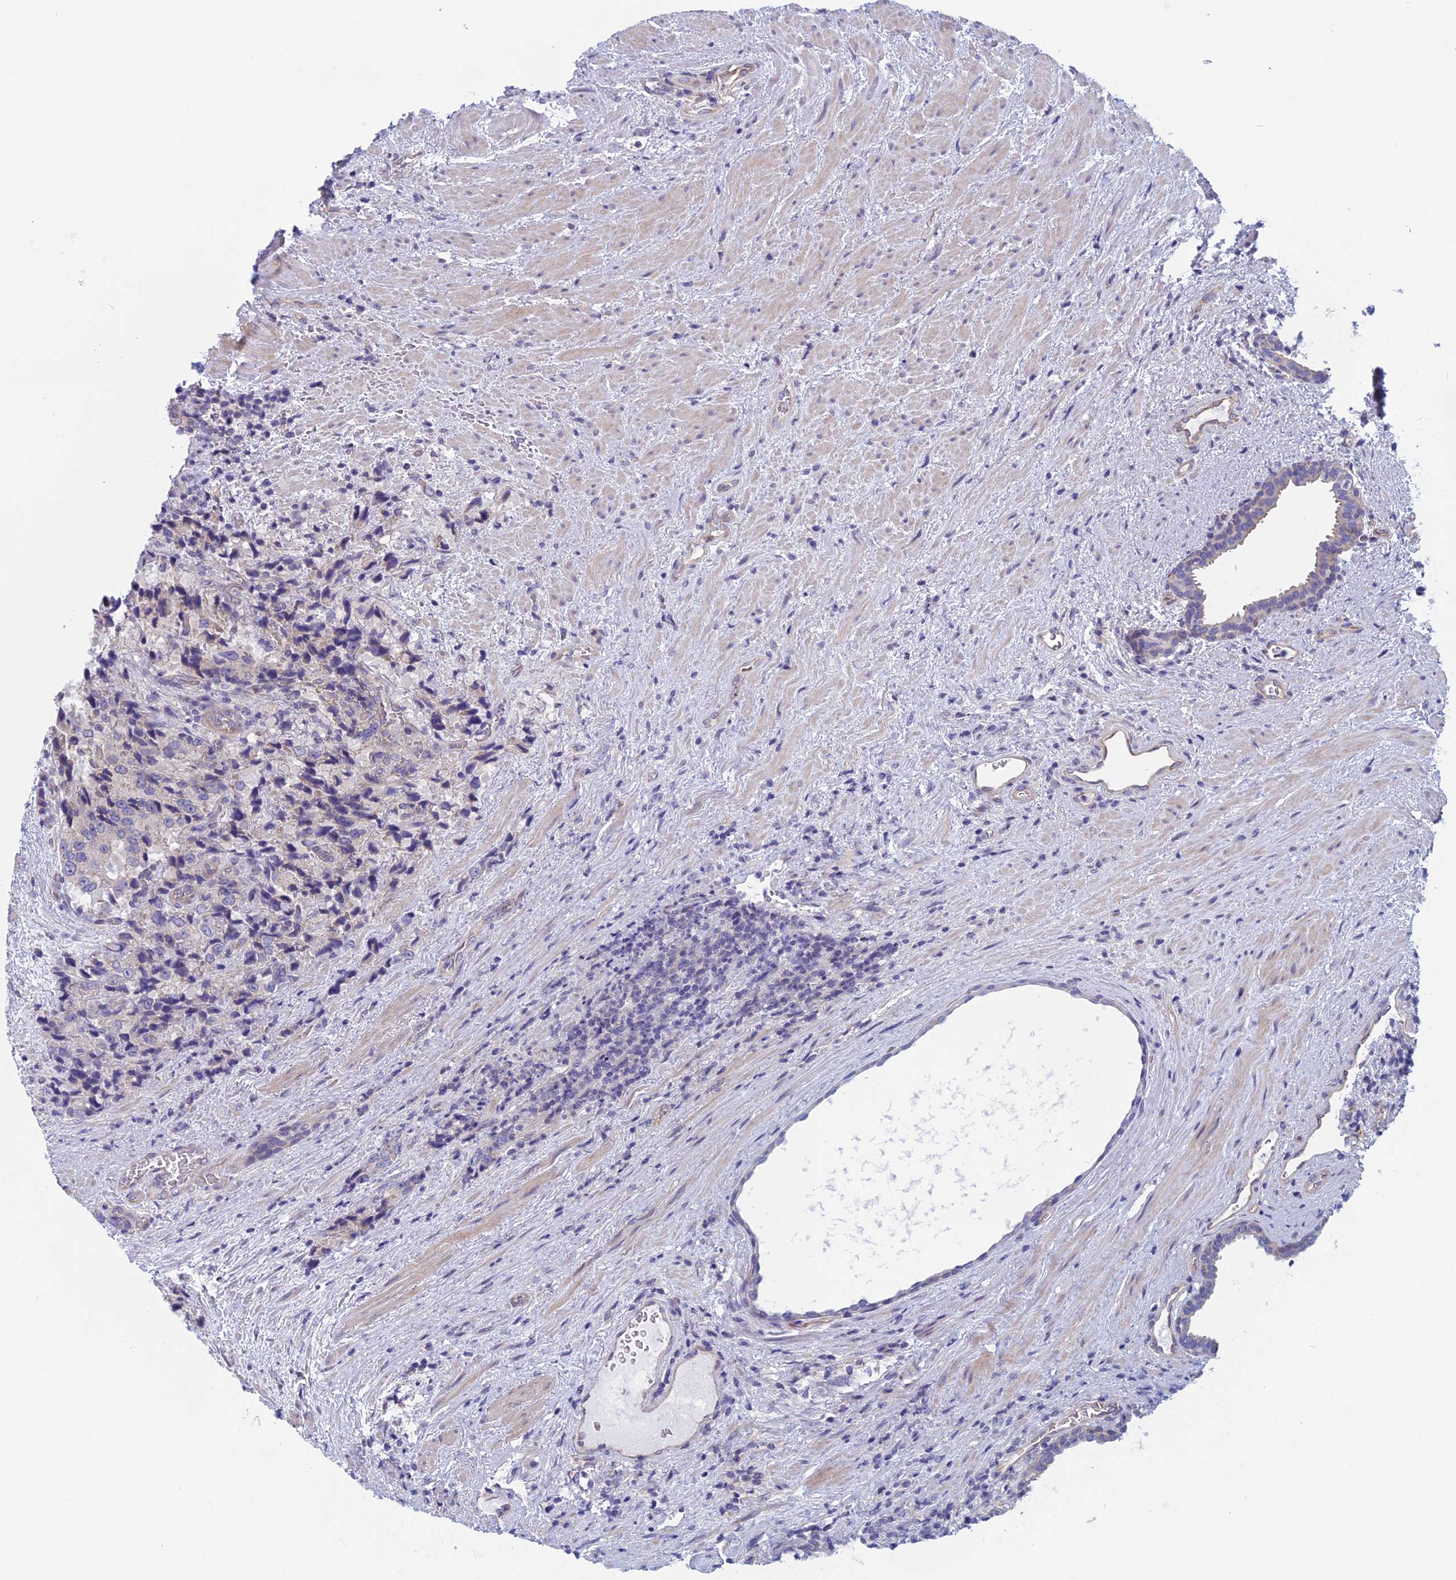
{"staining": {"intensity": "negative", "quantity": "none", "location": "none"}, "tissue": "prostate cancer", "cell_type": "Tumor cells", "image_type": "cancer", "snomed": [{"axis": "morphology", "description": "Adenocarcinoma, High grade"}, {"axis": "topography", "description": "Prostate"}], "caption": "A high-resolution image shows immunohistochemistry staining of prostate cancer (adenocarcinoma (high-grade)), which shows no significant expression in tumor cells. The staining was performed using DAB (3,3'-diaminobenzidine) to visualize the protein expression in brown, while the nuclei were stained in blue with hematoxylin (Magnification: 20x).", "gene": "CNOT6L", "patient": {"sex": "male", "age": 70}}